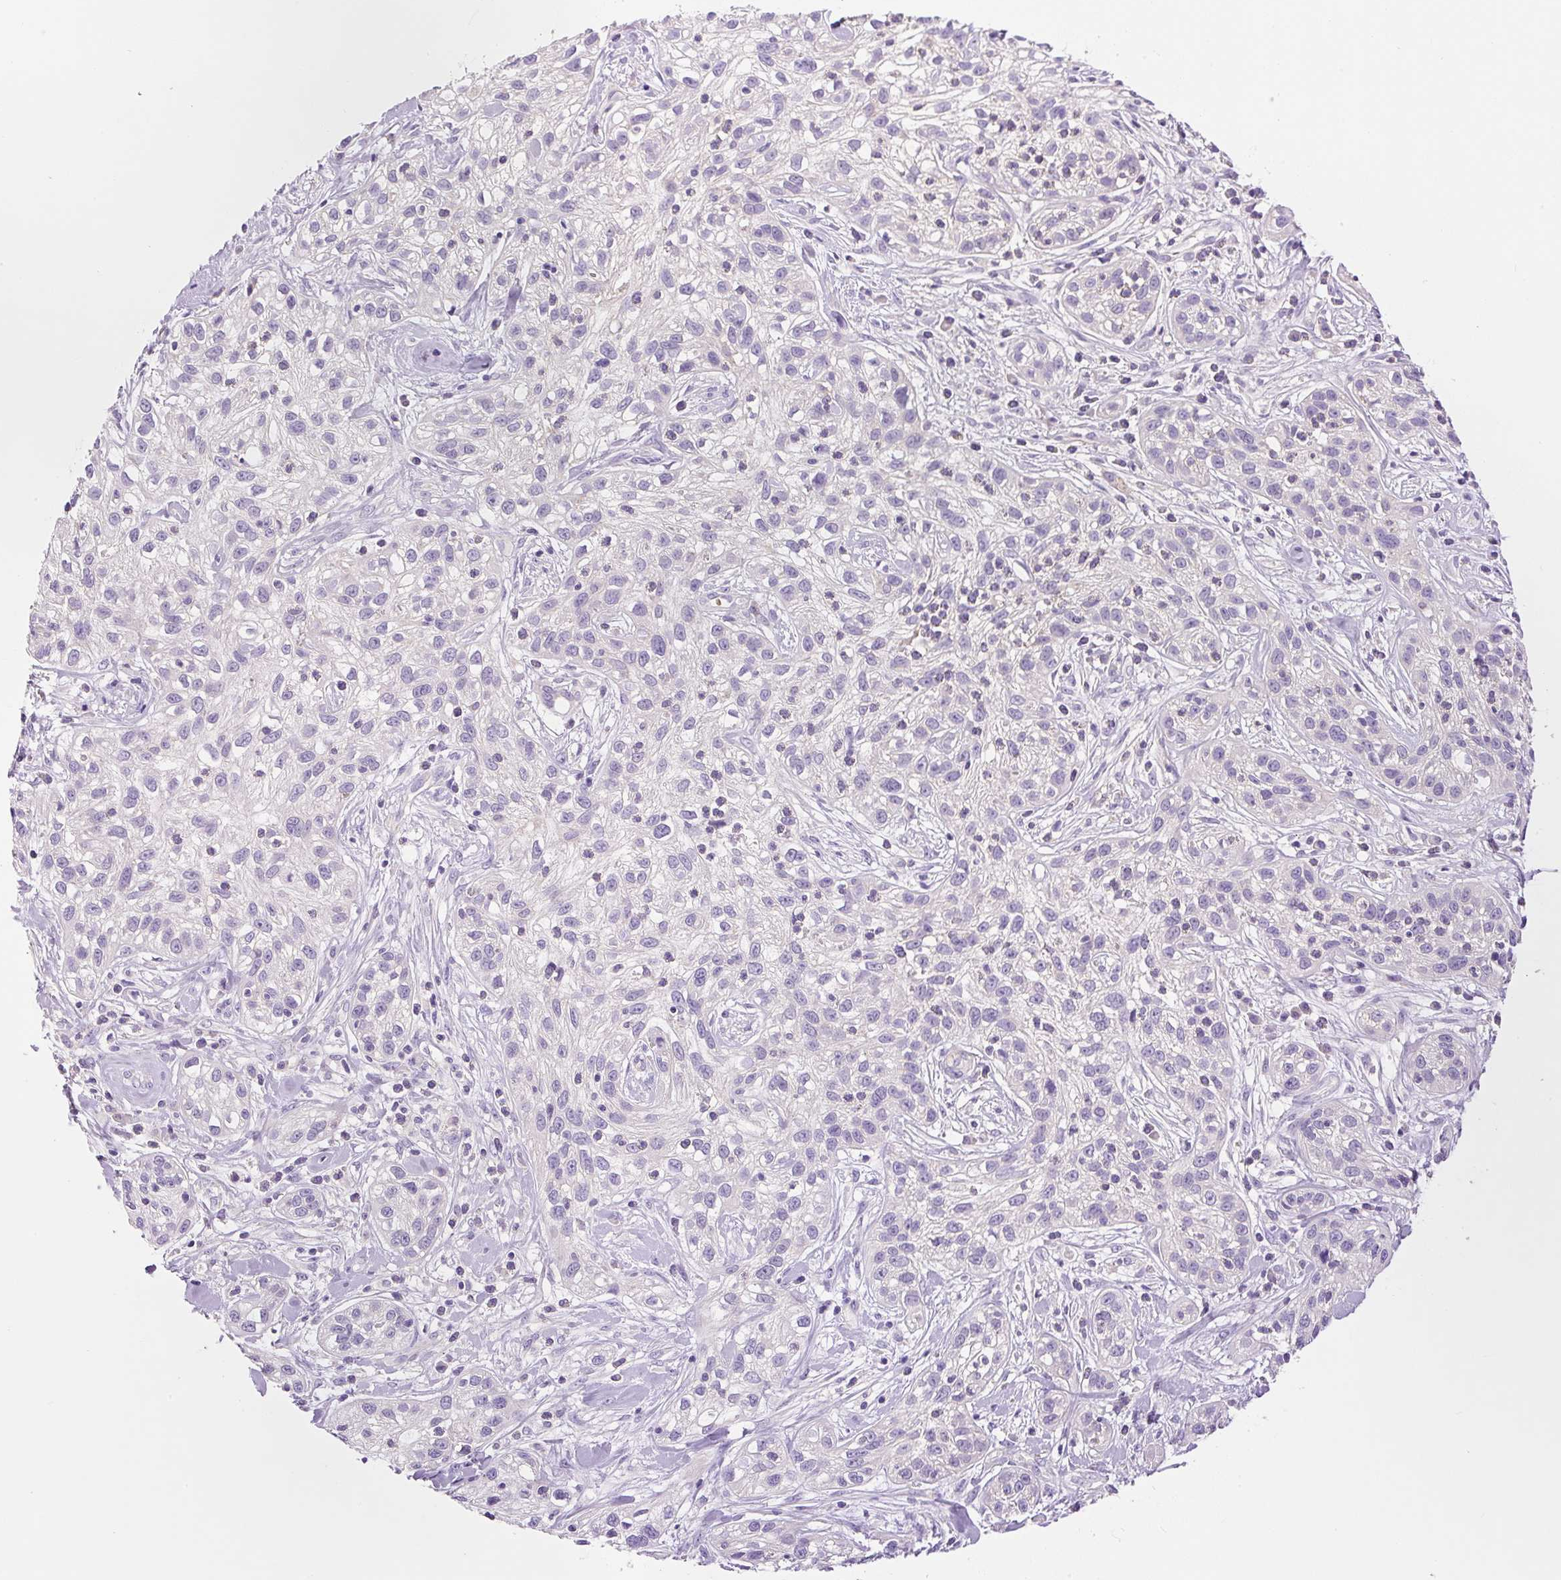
{"staining": {"intensity": "negative", "quantity": "none", "location": "none"}, "tissue": "skin cancer", "cell_type": "Tumor cells", "image_type": "cancer", "snomed": [{"axis": "morphology", "description": "Squamous cell carcinoma, NOS"}, {"axis": "topography", "description": "Skin"}], "caption": "Protein analysis of skin cancer reveals no significant expression in tumor cells.", "gene": "LHFPL5", "patient": {"sex": "male", "age": 82}}